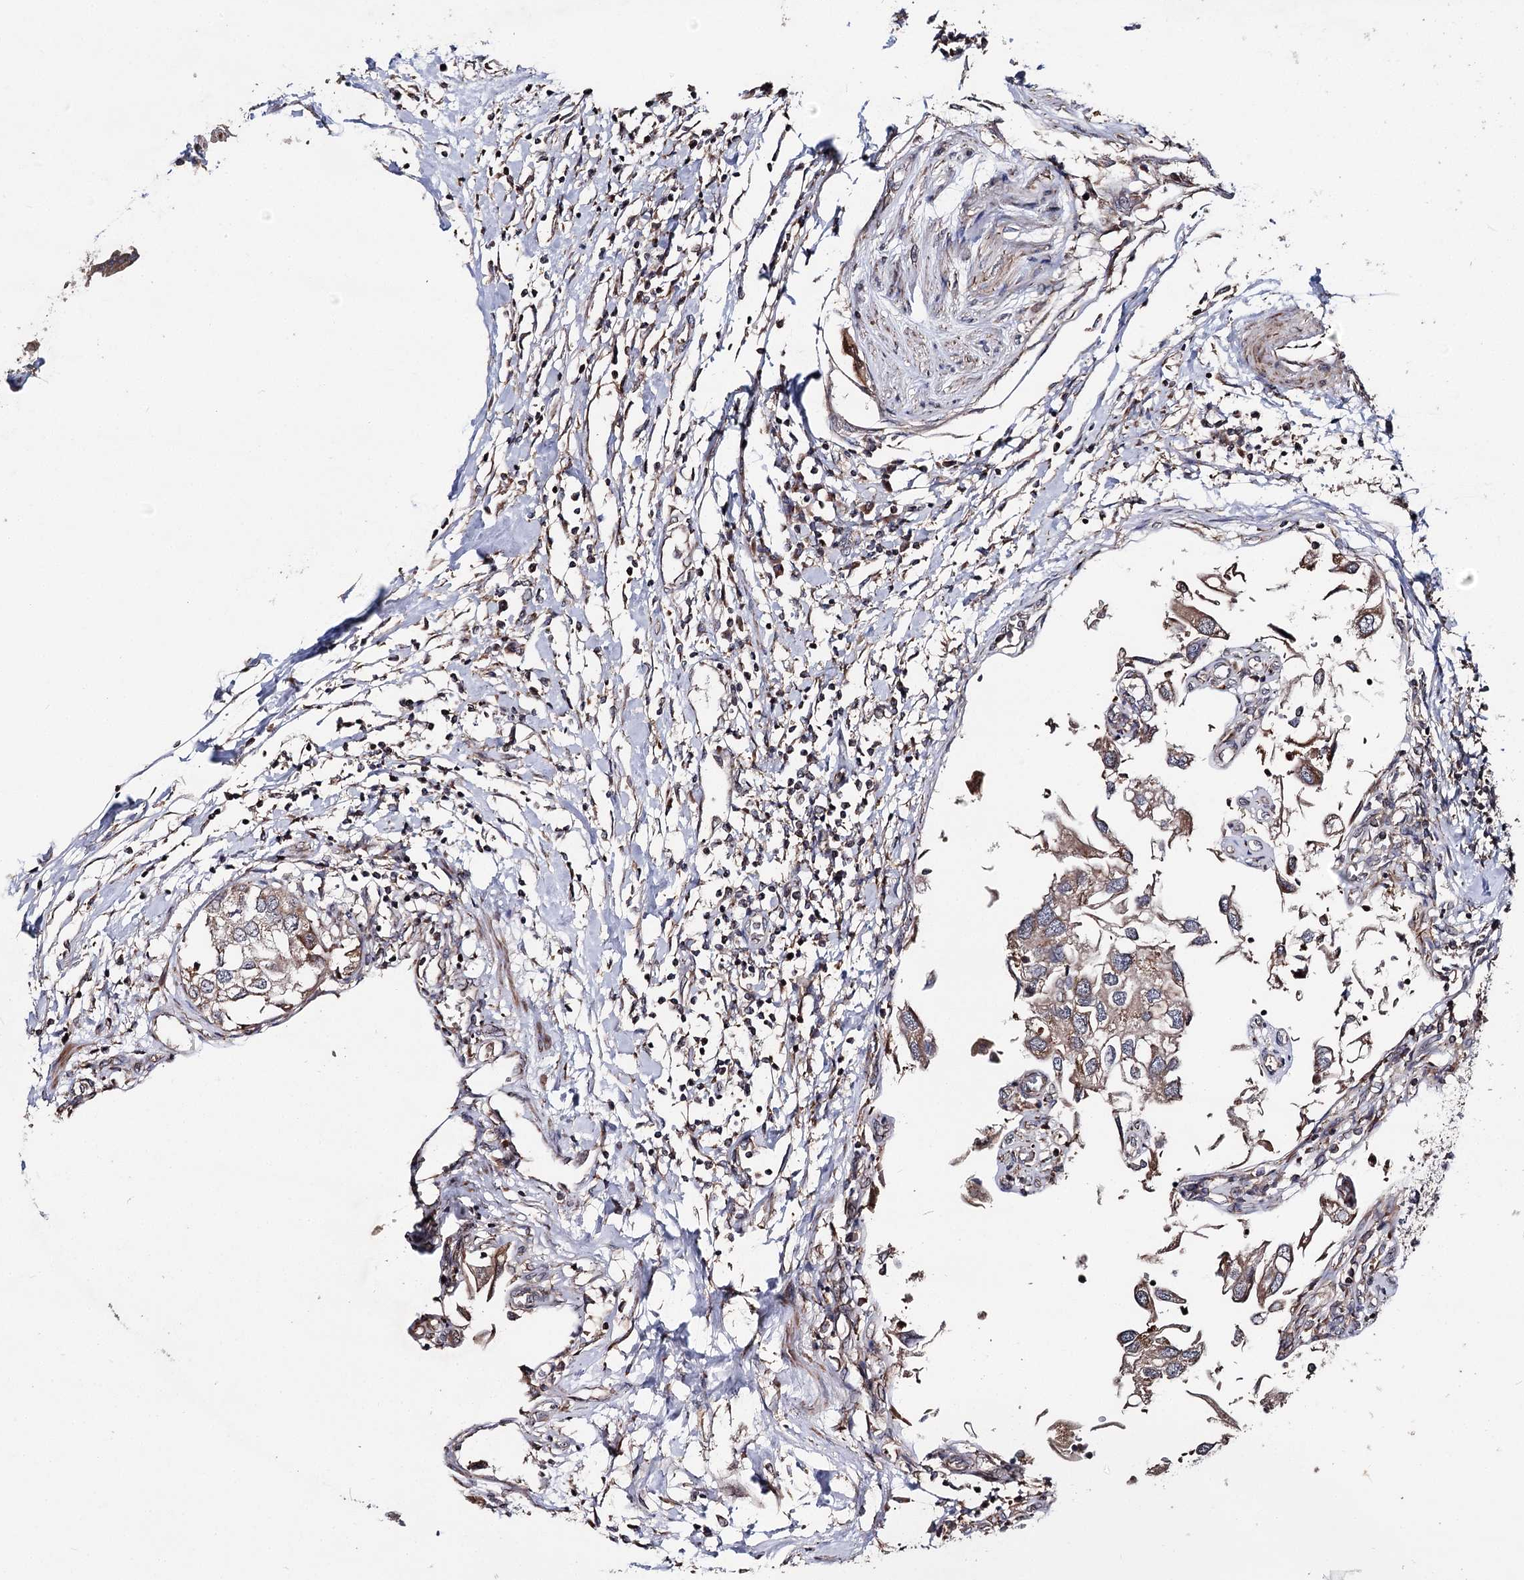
{"staining": {"intensity": "weak", "quantity": ">75%", "location": "cytoplasmic/membranous"}, "tissue": "urothelial cancer", "cell_type": "Tumor cells", "image_type": "cancer", "snomed": [{"axis": "morphology", "description": "Urothelial carcinoma, High grade"}, {"axis": "topography", "description": "Urinary bladder"}], "caption": "Urothelial carcinoma (high-grade) was stained to show a protein in brown. There is low levels of weak cytoplasmic/membranous positivity in about >75% of tumor cells.", "gene": "MINDY3", "patient": {"sex": "male", "age": 64}}